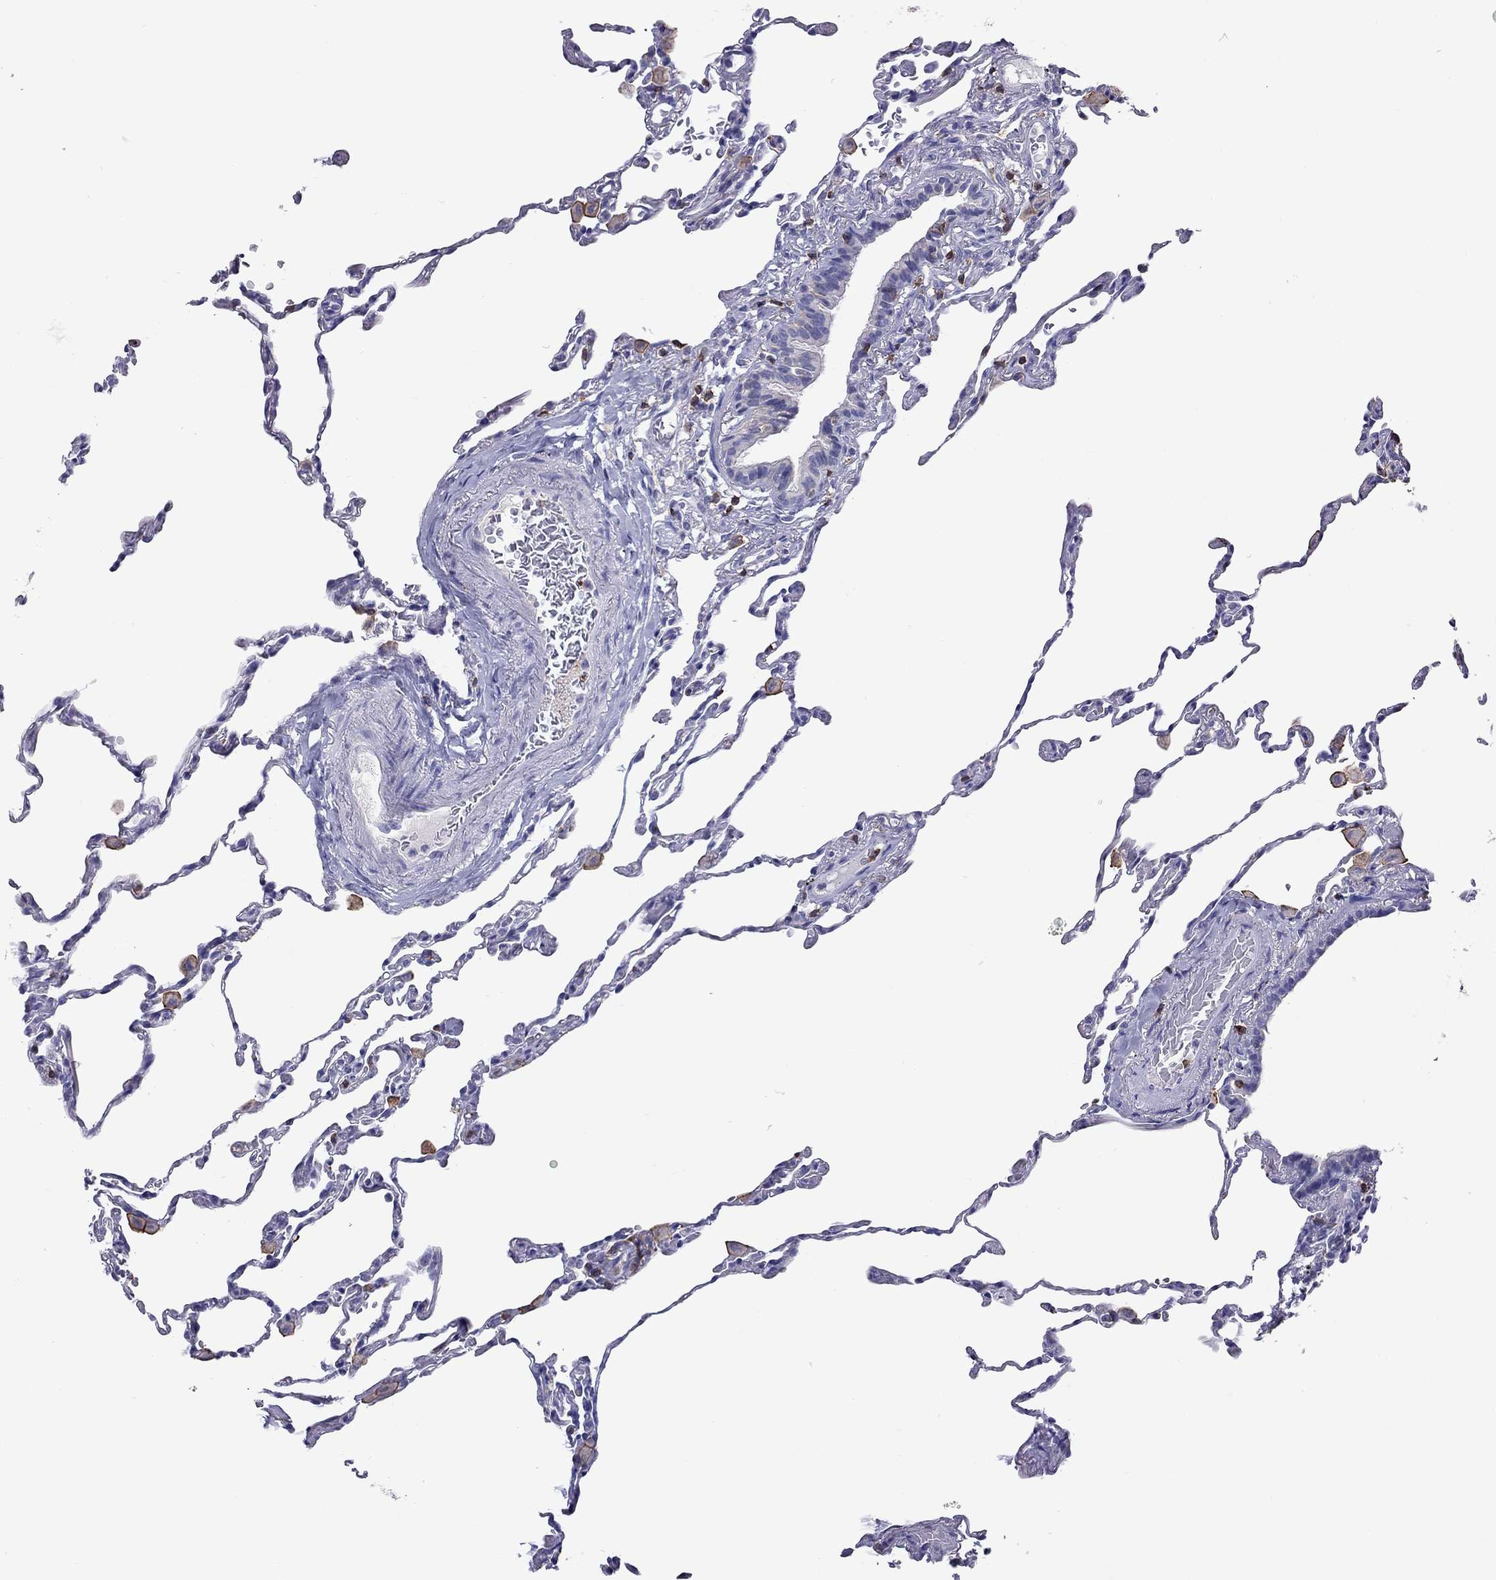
{"staining": {"intensity": "negative", "quantity": "none", "location": "none"}, "tissue": "lung", "cell_type": "Alveolar cells", "image_type": "normal", "snomed": [{"axis": "morphology", "description": "Normal tissue, NOS"}, {"axis": "topography", "description": "Lung"}], "caption": "IHC photomicrograph of benign lung stained for a protein (brown), which demonstrates no expression in alveolar cells.", "gene": "ENSG00000288637", "patient": {"sex": "female", "age": 57}}